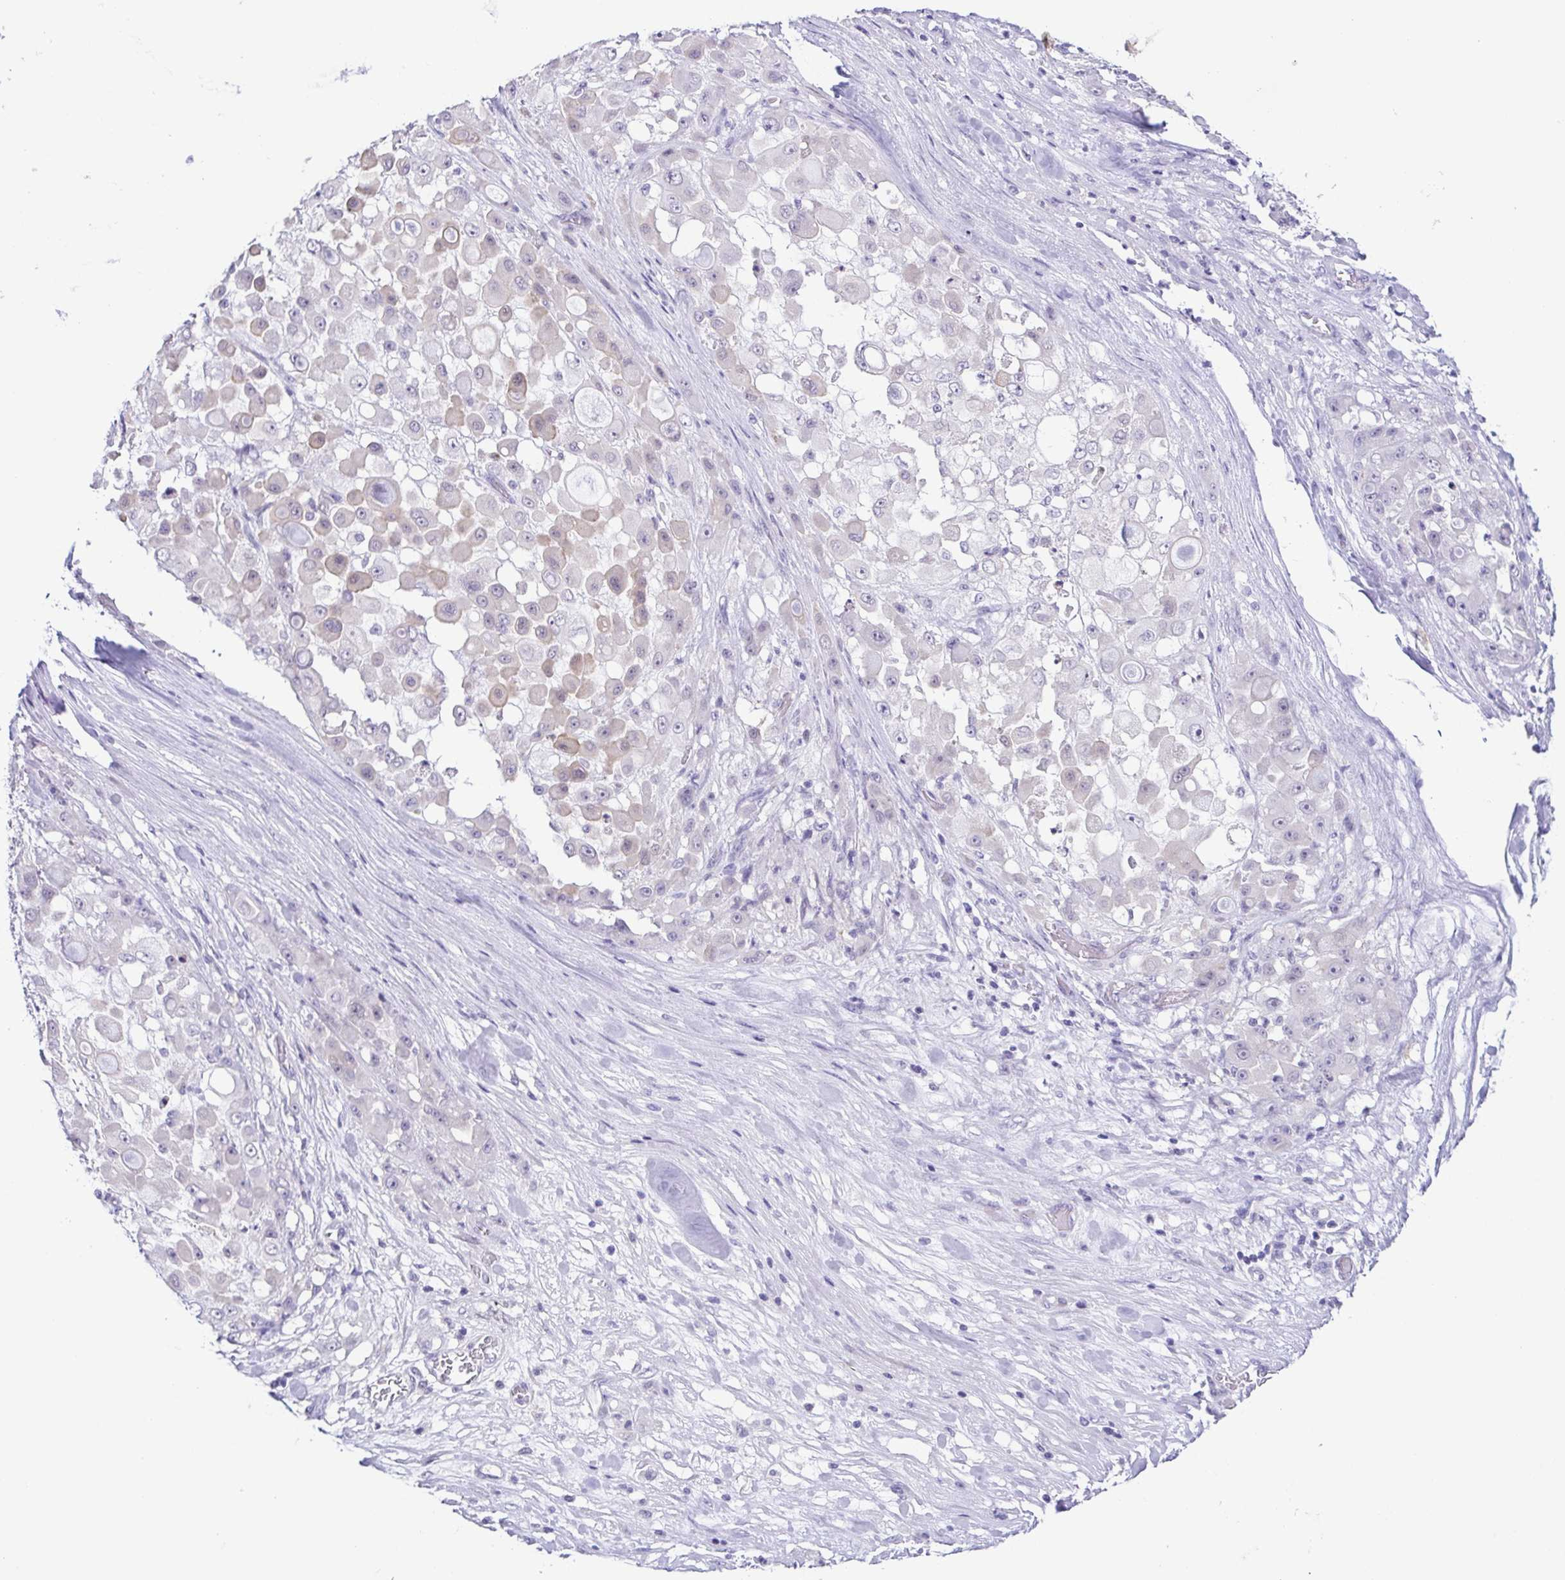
{"staining": {"intensity": "negative", "quantity": "none", "location": "none"}, "tissue": "stomach cancer", "cell_type": "Tumor cells", "image_type": "cancer", "snomed": [{"axis": "morphology", "description": "Adenocarcinoma, NOS"}, {"axis": "topography", "description": "Stomach"}], "caption": "The micrograph demonstrates no staining of tumor cells in stomach adenocarcinoma.", "gene": "TERT", "patient": {"sex": "female", "age": 76}}